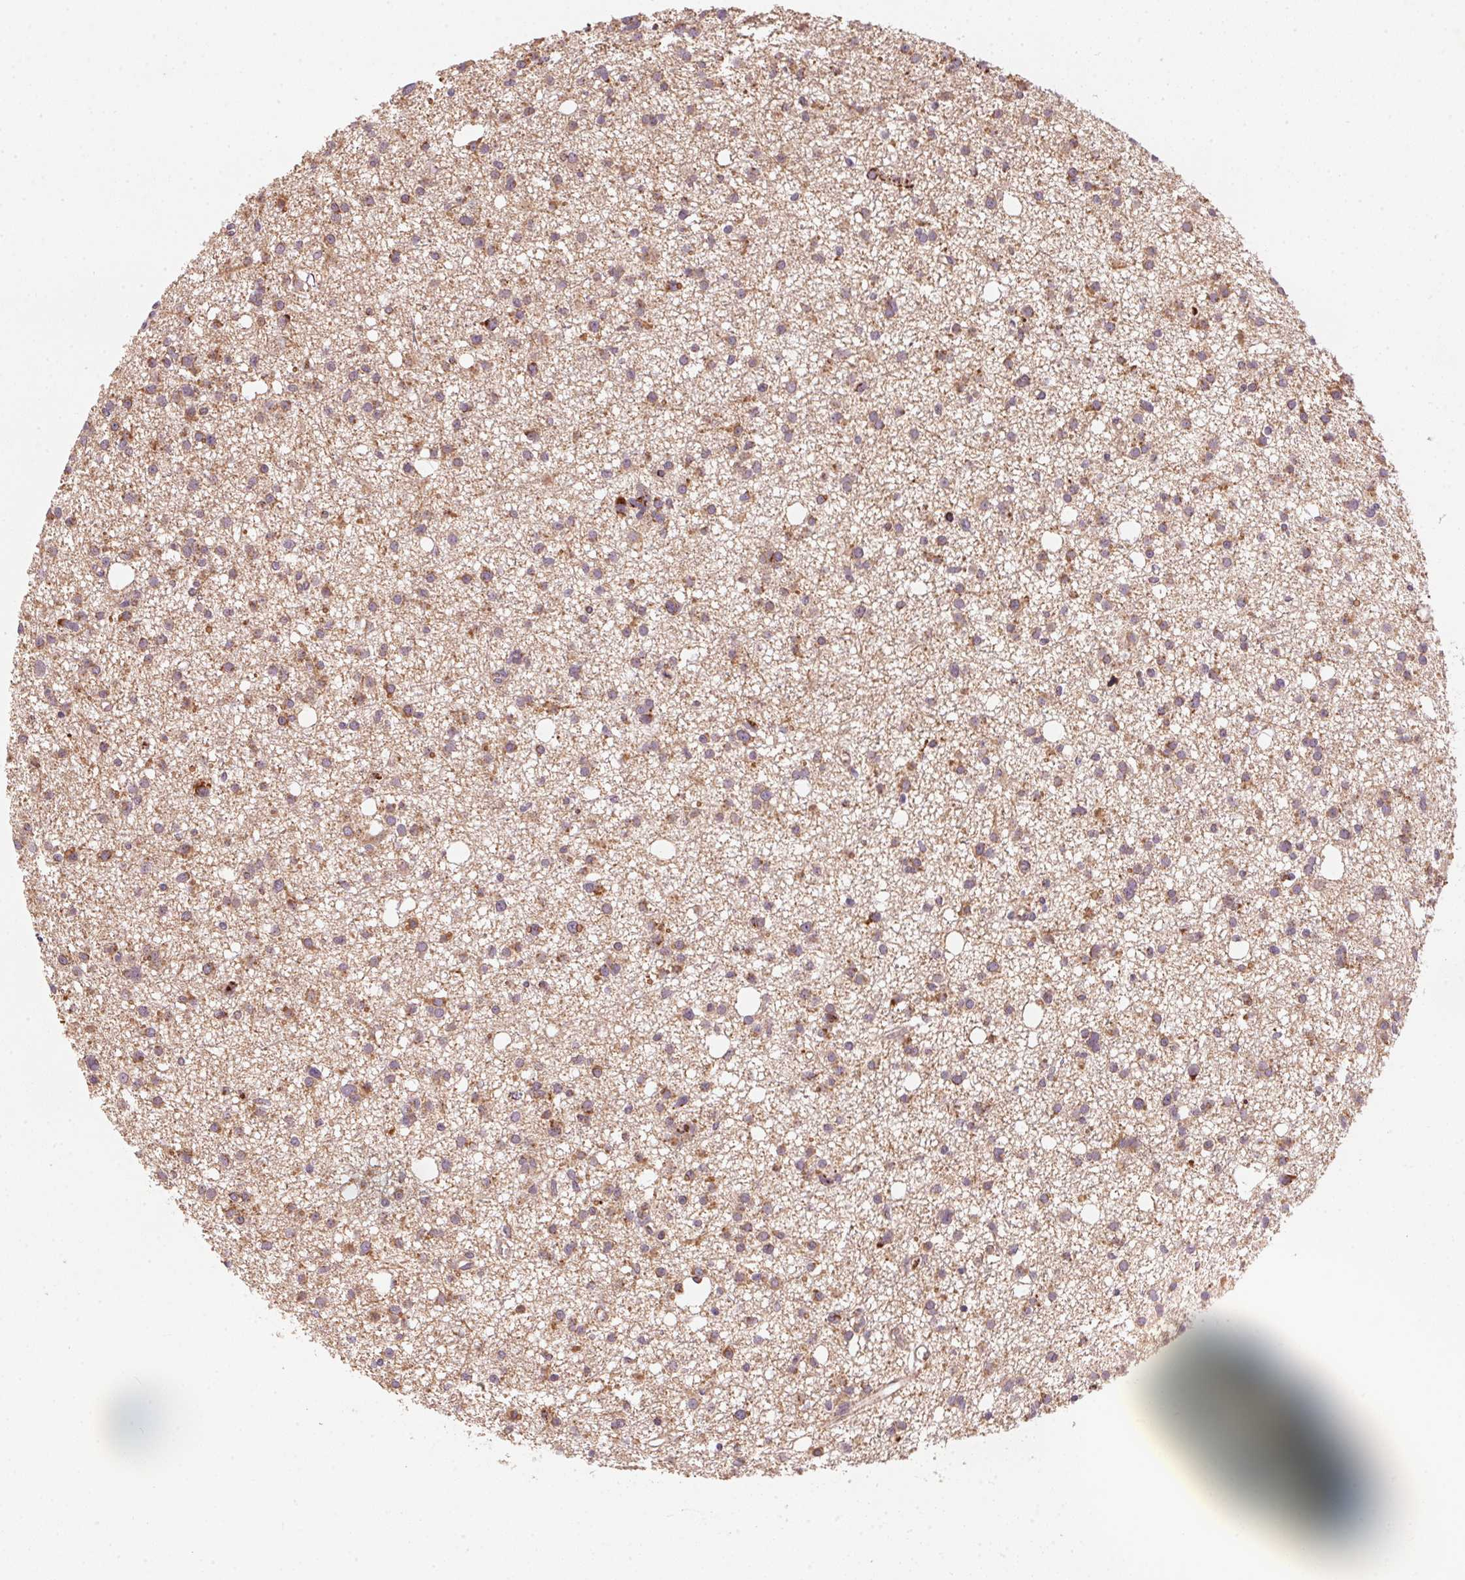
{"staining": {"intensity": "weak", "quantity": ">75%", "location": "cytoplasmic/membranous"}, "tissue": "glioma", "cell_type": "Tumor cells", "image_type": "cancer", "snomed": [{"axis": "morphology", "description": "Glioma, malignant, High grade"}, {"axis": "topography", "description": "Brain"}], "caption": "Glioma tissue exhibits weak cytoplasmic/membranous expression in about >75% of tumor cells, visualized by immunohistochemistry.", "gene": "MATCAP1", "patient": {"sex": "male", "age": 23}}